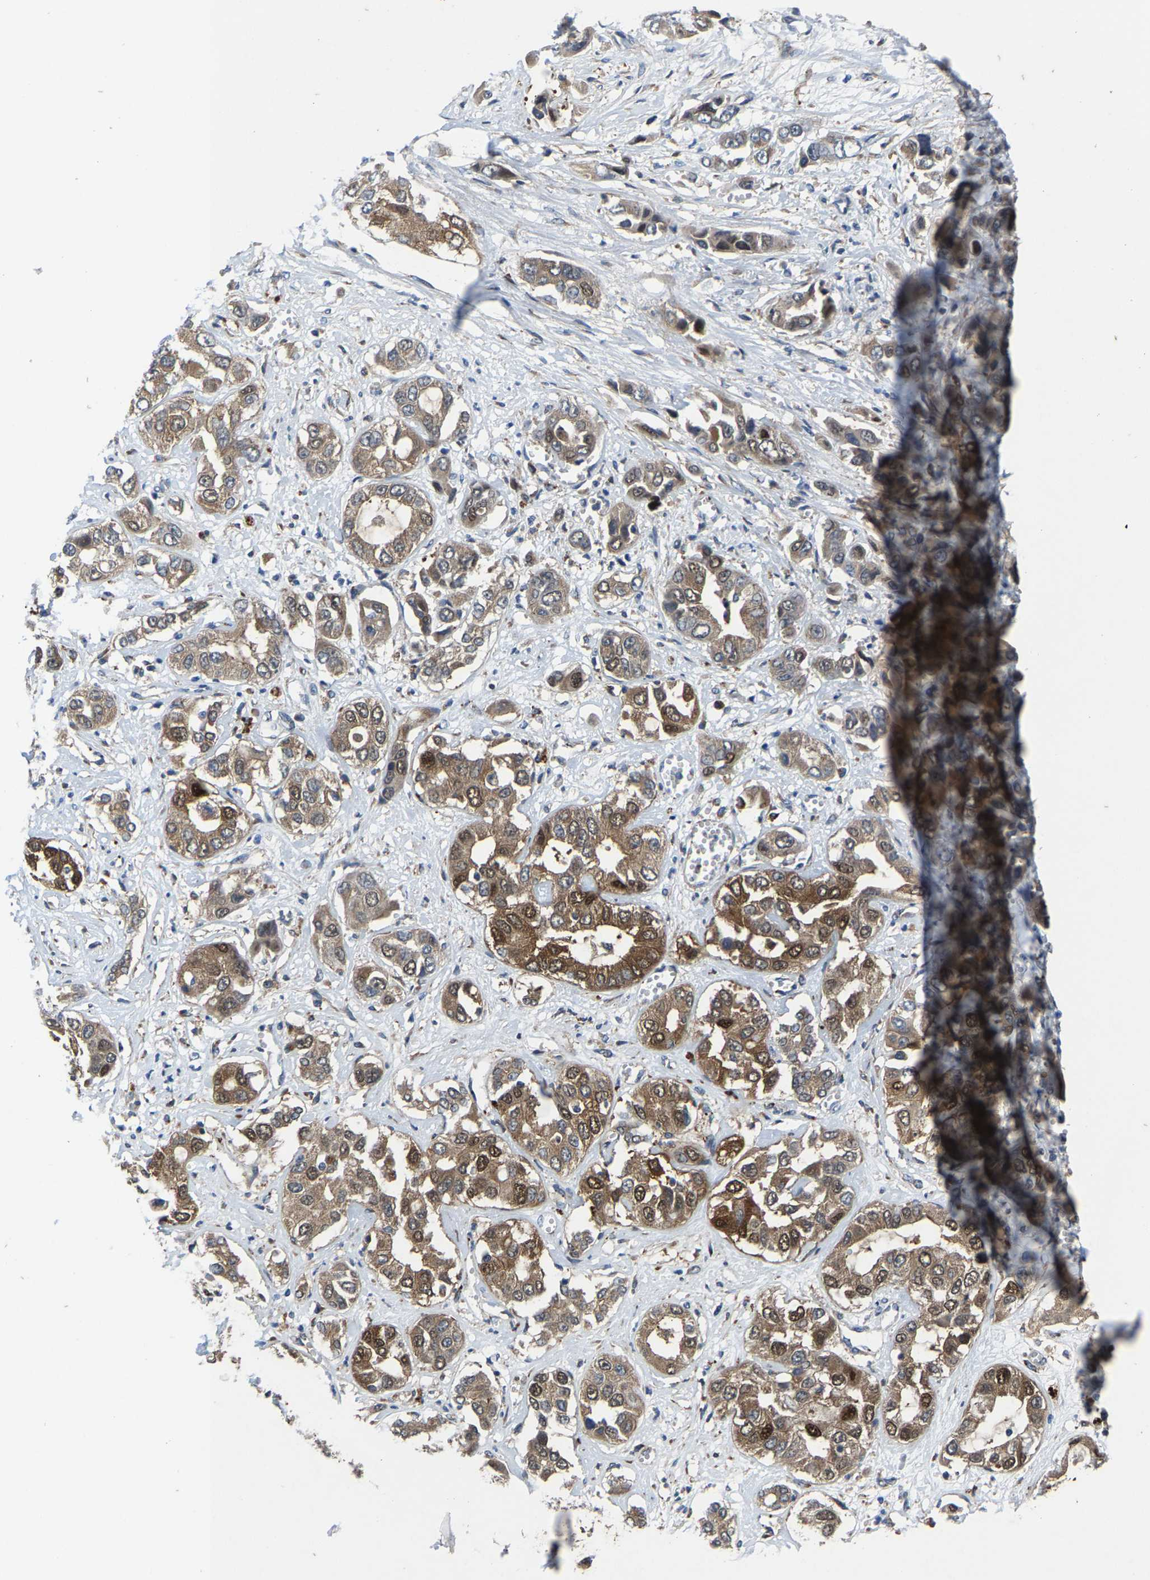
{"staining": {"intensity": "moderate", "quantity": ">75%", "location": "cytoplasmic/membranous,nuclear"}, "tissue": "liver cancer", "cell_type": "Tumor cells", "image_type": "cancer", "snomed": [{"axis": "morphology", "description": "Cholangiocarcinoma"}, {"axis": "topography", "description": "Liver"}], "caption": "Cholangiocarcinoma (liver) stained with IHC displays moderate cytoplasmic/membranous and nuclear positivity in about >75% of tumor cells. Nuclei are stained in blue.", "gene": "PDP1", "patient": {"sex": "female", "age": 52}}